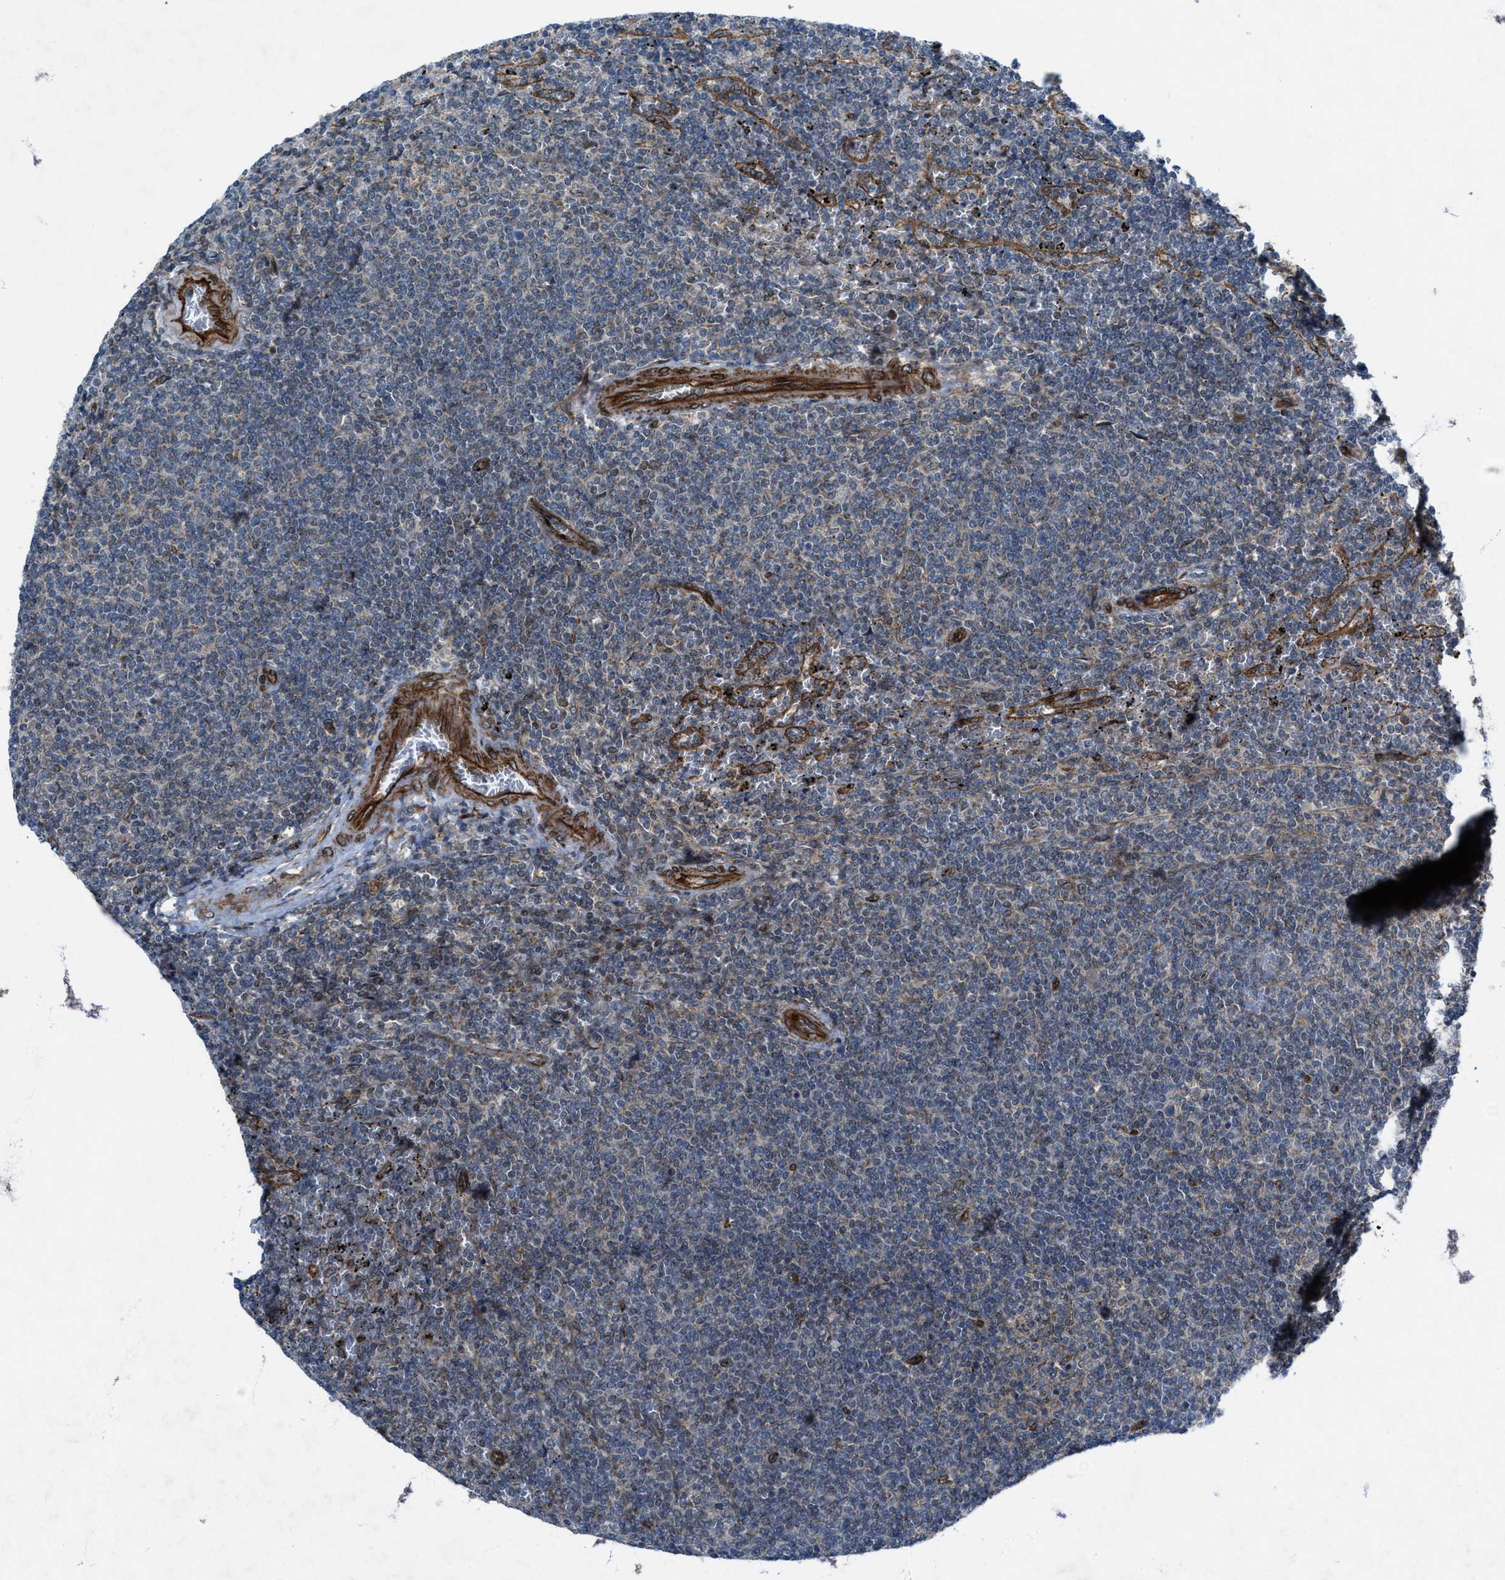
{"staining": {"intensity": "negative", "quantity": "none", "location": "none"}, "tissue": "lymphoma", "cell_type": "Tumor cells", "image_type": "cancer", "snomed": [{"axis": "morphology", "description": "Malignant lymphoma, non-Hodgkin's type, Low grade"}, {"axis": "topography", "description": "Spleen"}], "caption": "Protein analysis of lymphoma exhibits no significant expression in tumor cells. (DAB (3,3'-diaminobenzidine) immunohistochemistry visualized using brightfield microscopy, high magnification).", "gene": "URGCP", "patient": {"sex": "female", "age": 50}}